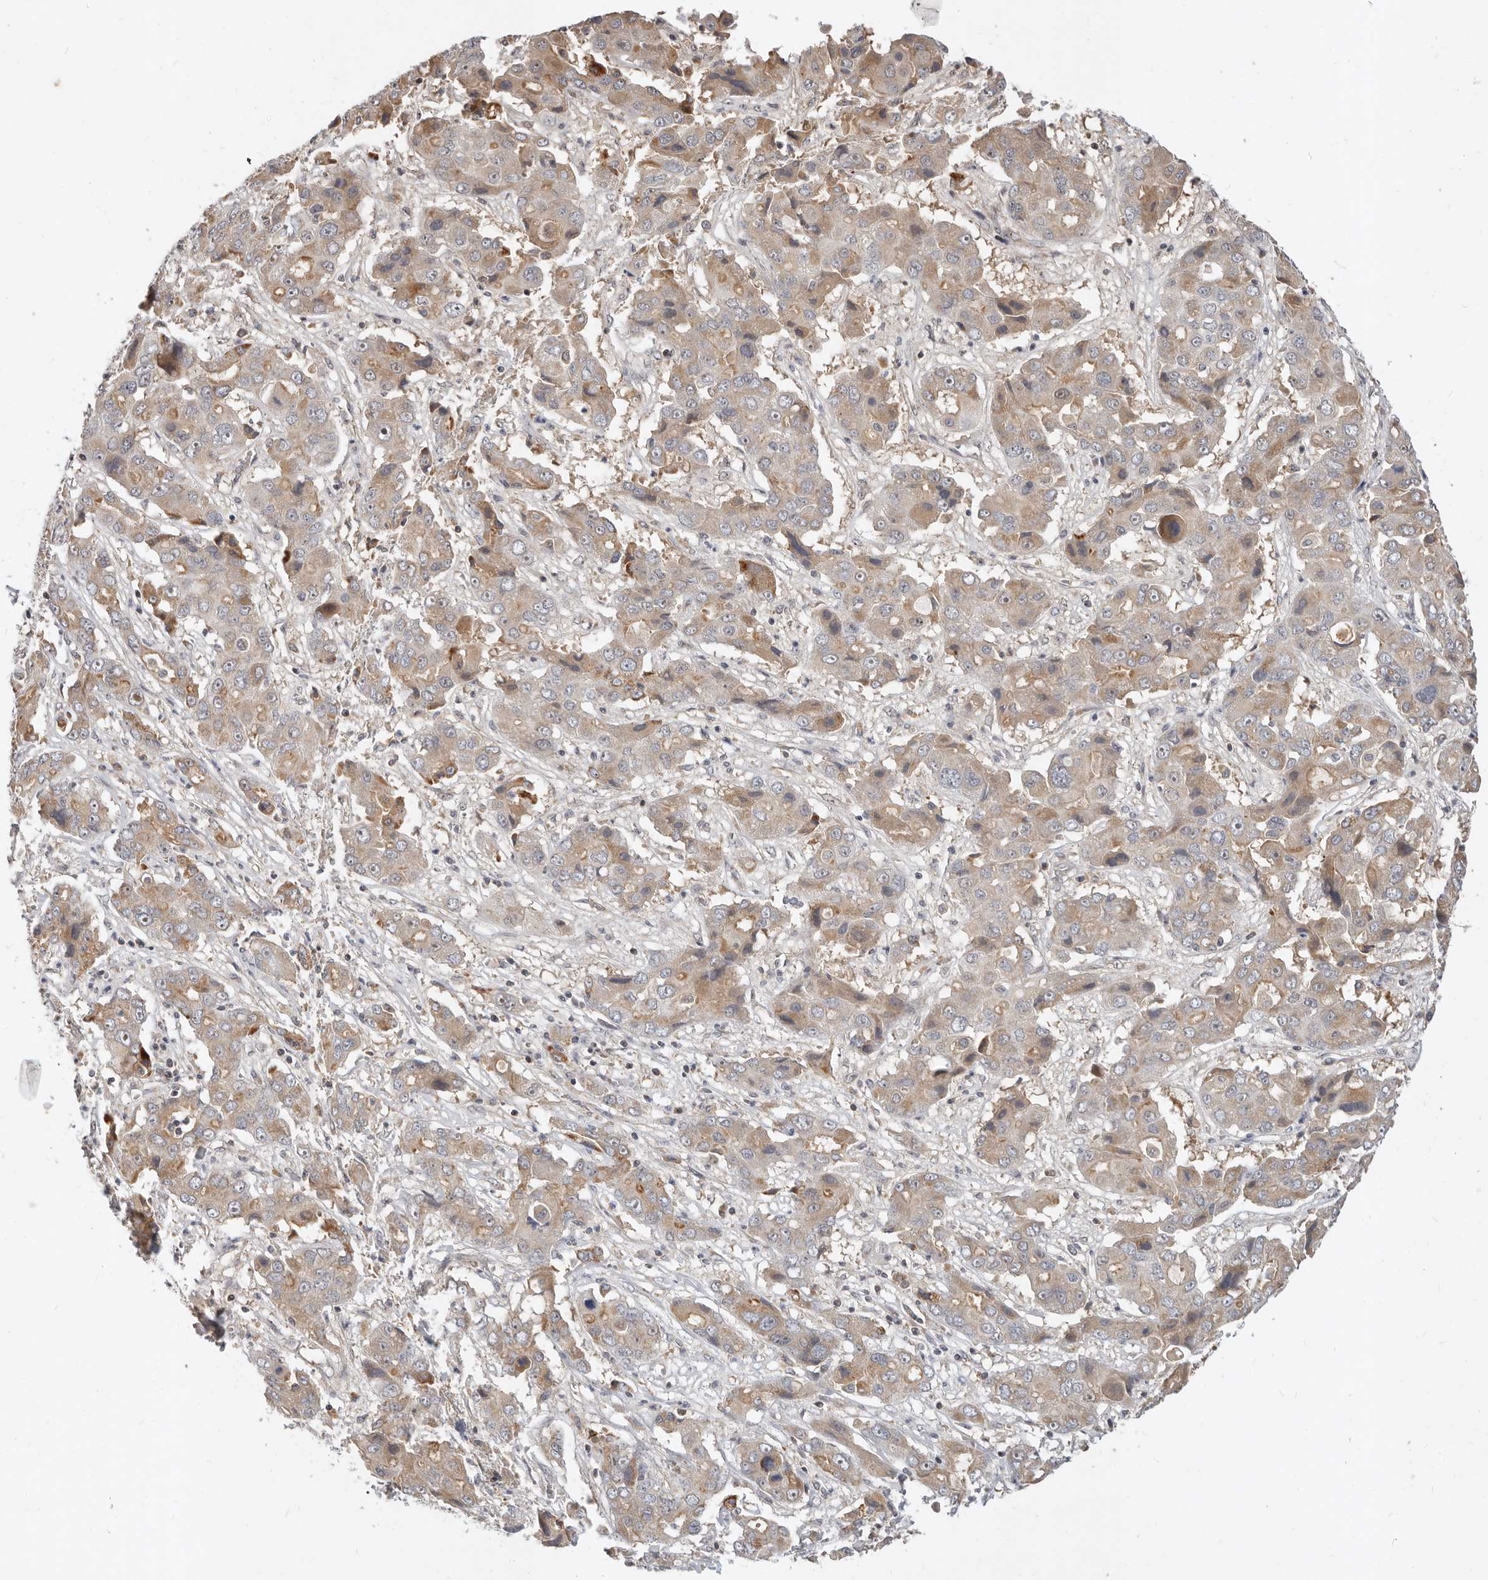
{"staining": {"intensity": "moderate", "quantity": "<25%", "location": "cytoplasmic/membranous"}, "tissue": "liver cancer", "cell_type": "Tumor cells", "image_type": "cancer", "snomed": [{"axis": "morphology", "description": "Cholangiocarcinoma"}, {"axis": "topography", "description": "Liver"}], "caption": "This is a histology image of immunohistochemistry staining of liver cholangiocarcinoma, which shows moderate positivity in the cytoplasmic/membranous of tumor cells.", "gene": "MICALL2", "patient": {"sex": "male", "age": 67}}